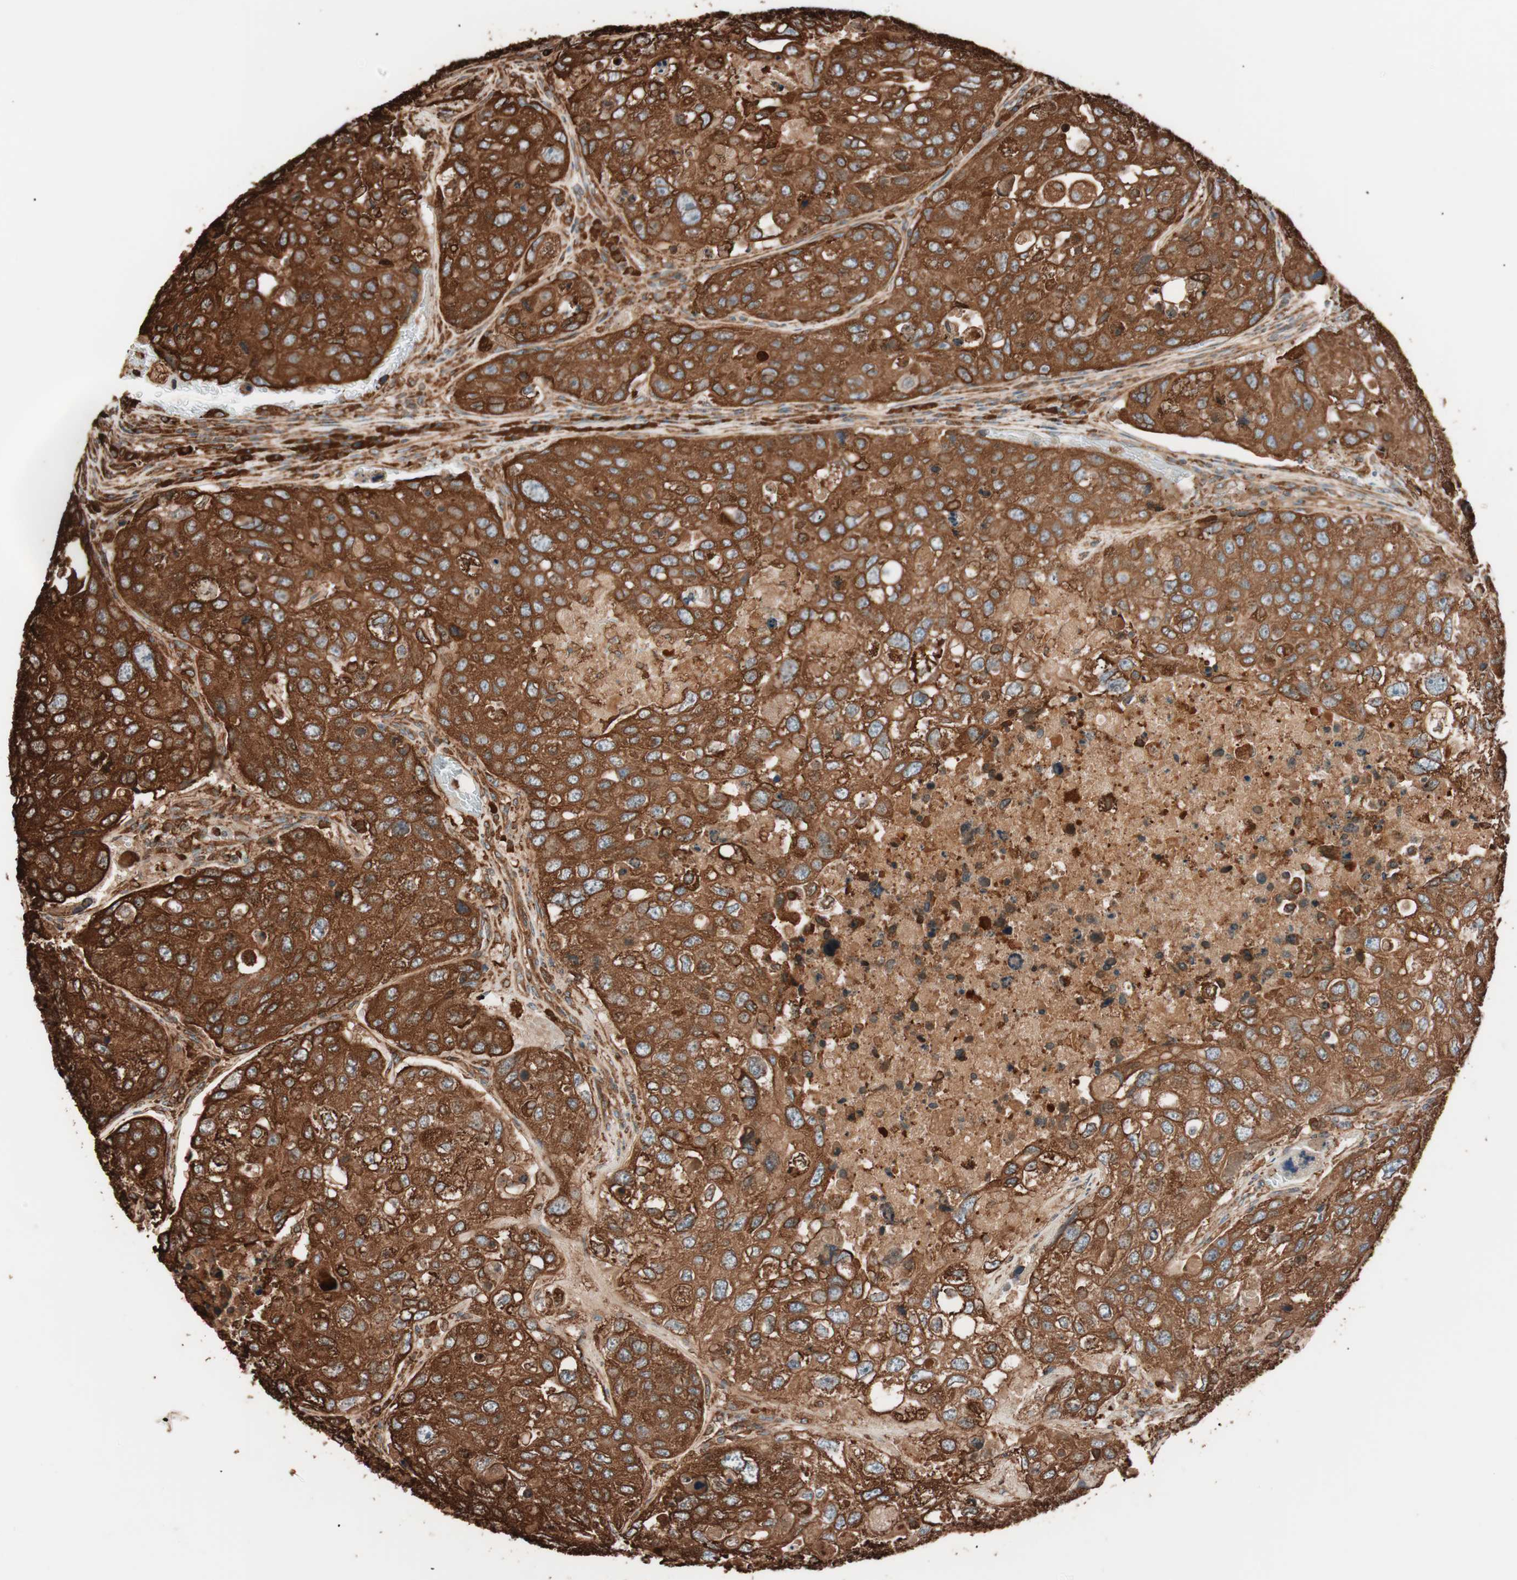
{"staining": {"intensity": "strong", "quantity": ">75%", "location": "cytoplasmic/membranous"}, "tissue": "urothelial cancer", "cell_type": "Tumor cells", "image_type": "cancer", "snomed": [{"axis": "morphology", "description": "Urothelial carcinoma, High grade"}, {"axis": "topography", "description": "Lymph node"}, {"axis": "topography", "description": "Urinary bladder"}], "caption": "Brown immunohistochemical staining in urothelial cancer reveals strong cytoplasmic/membranous positivity in about >75% of tumor cells. (IHC, brightfield microscopy, high magnification).", "gene": "VEGFA", "patient": {"sex": "male", "age": 51}}